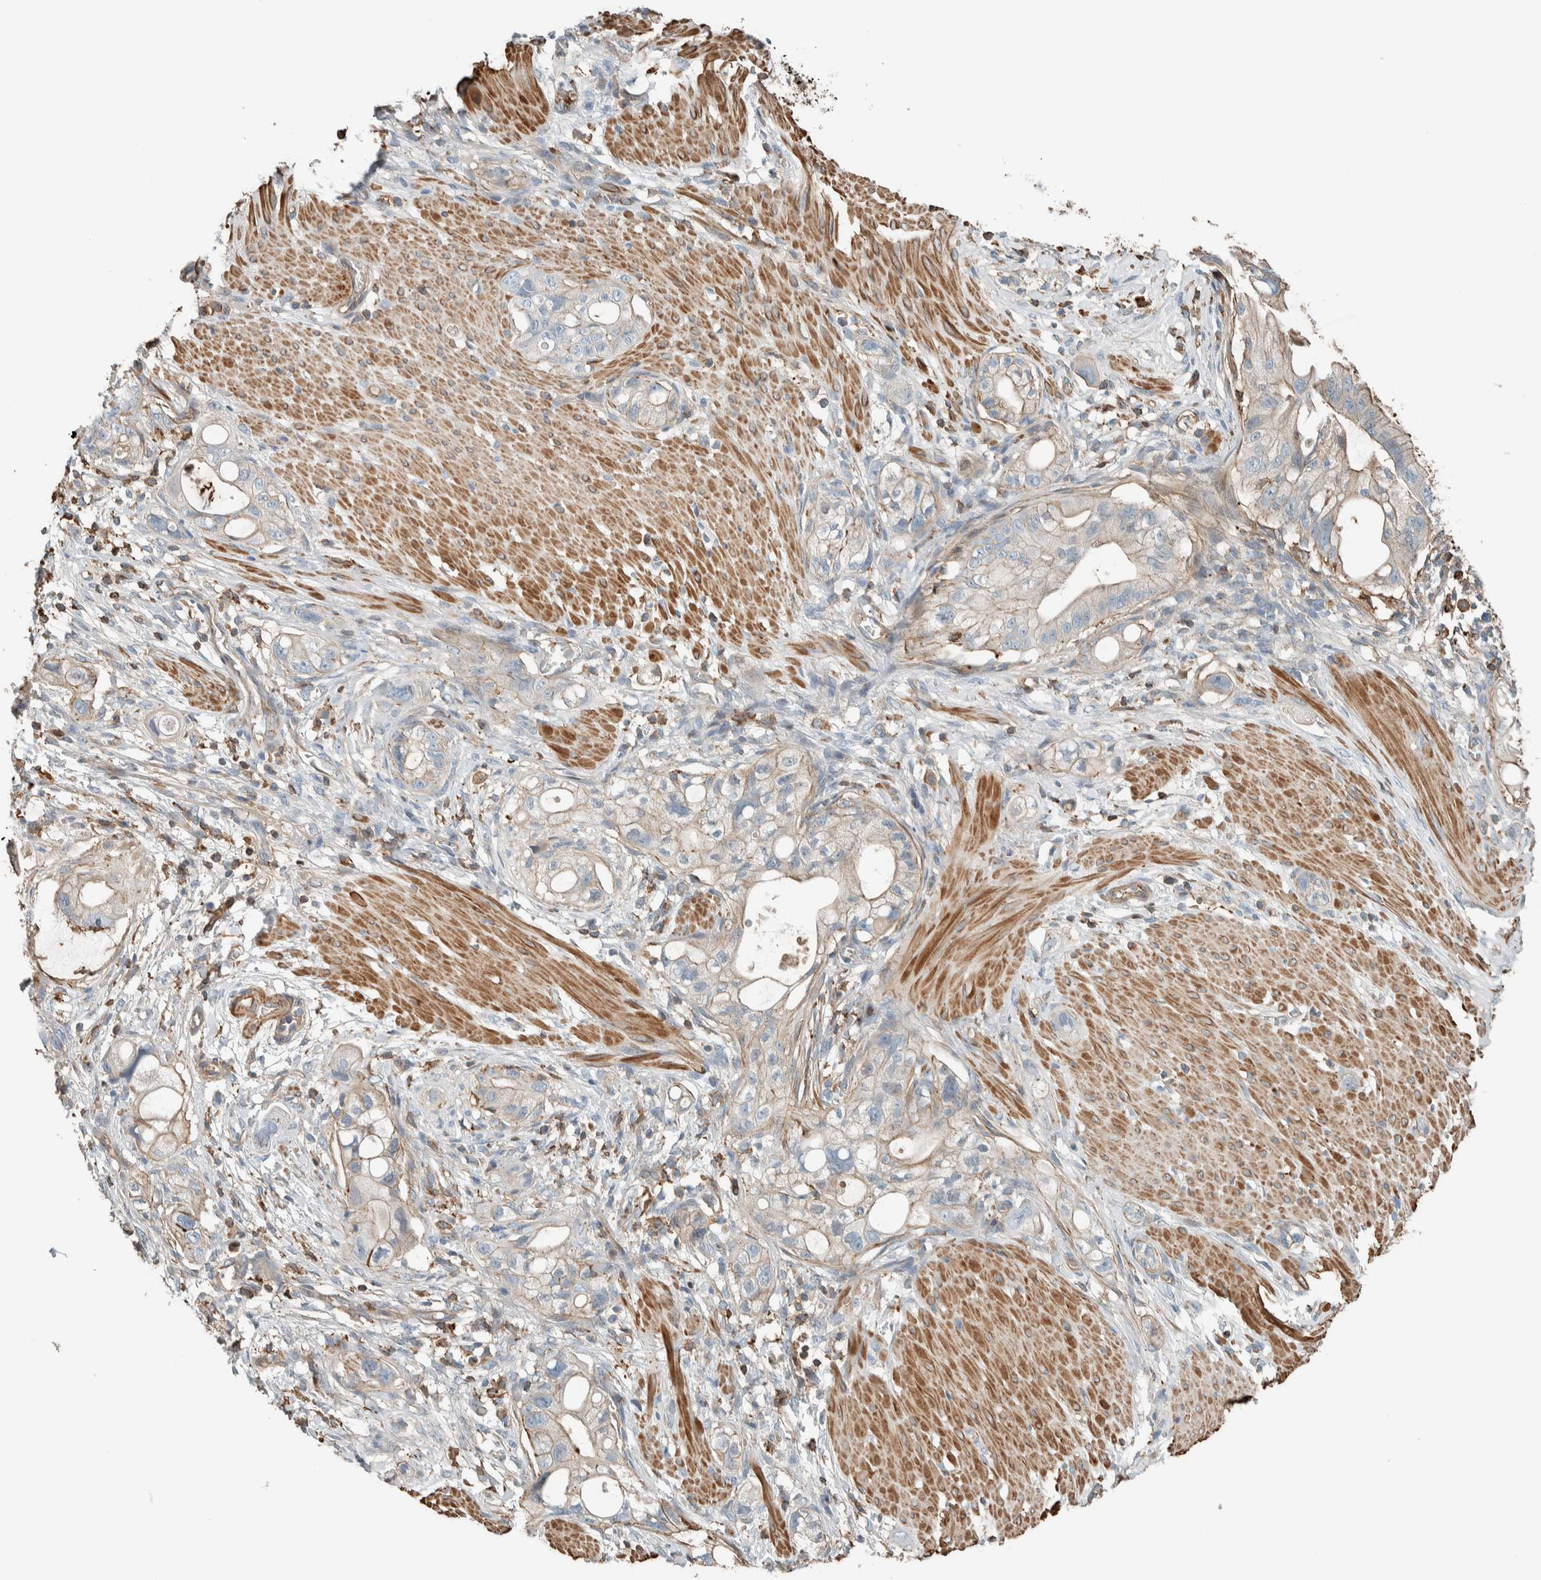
{"staining": {"intensity": "weak", "quantity": "<25%", "location": "cytoplasmic/membranous"}, "tissue": "stomach cancer", "cell_type": "Tumor cells", "image_type": "cancer", "snomed": [{"axis": "morphology", "description": "Adenocarcinoma, NOS"}, {"axis": "topography", "description": "Stomach"}, {"axis": "topography", "description": "Stomach, lower"}], "caption": "This histopathology image is of stomach adenocarcinoma stained with immunohistochemistry to label a protein in brown with the nuclei are counter-stained blue. There is no staining in tumor cells.", "gene": "CTBP2", "patient": {"sex": "female", "age": 48}}